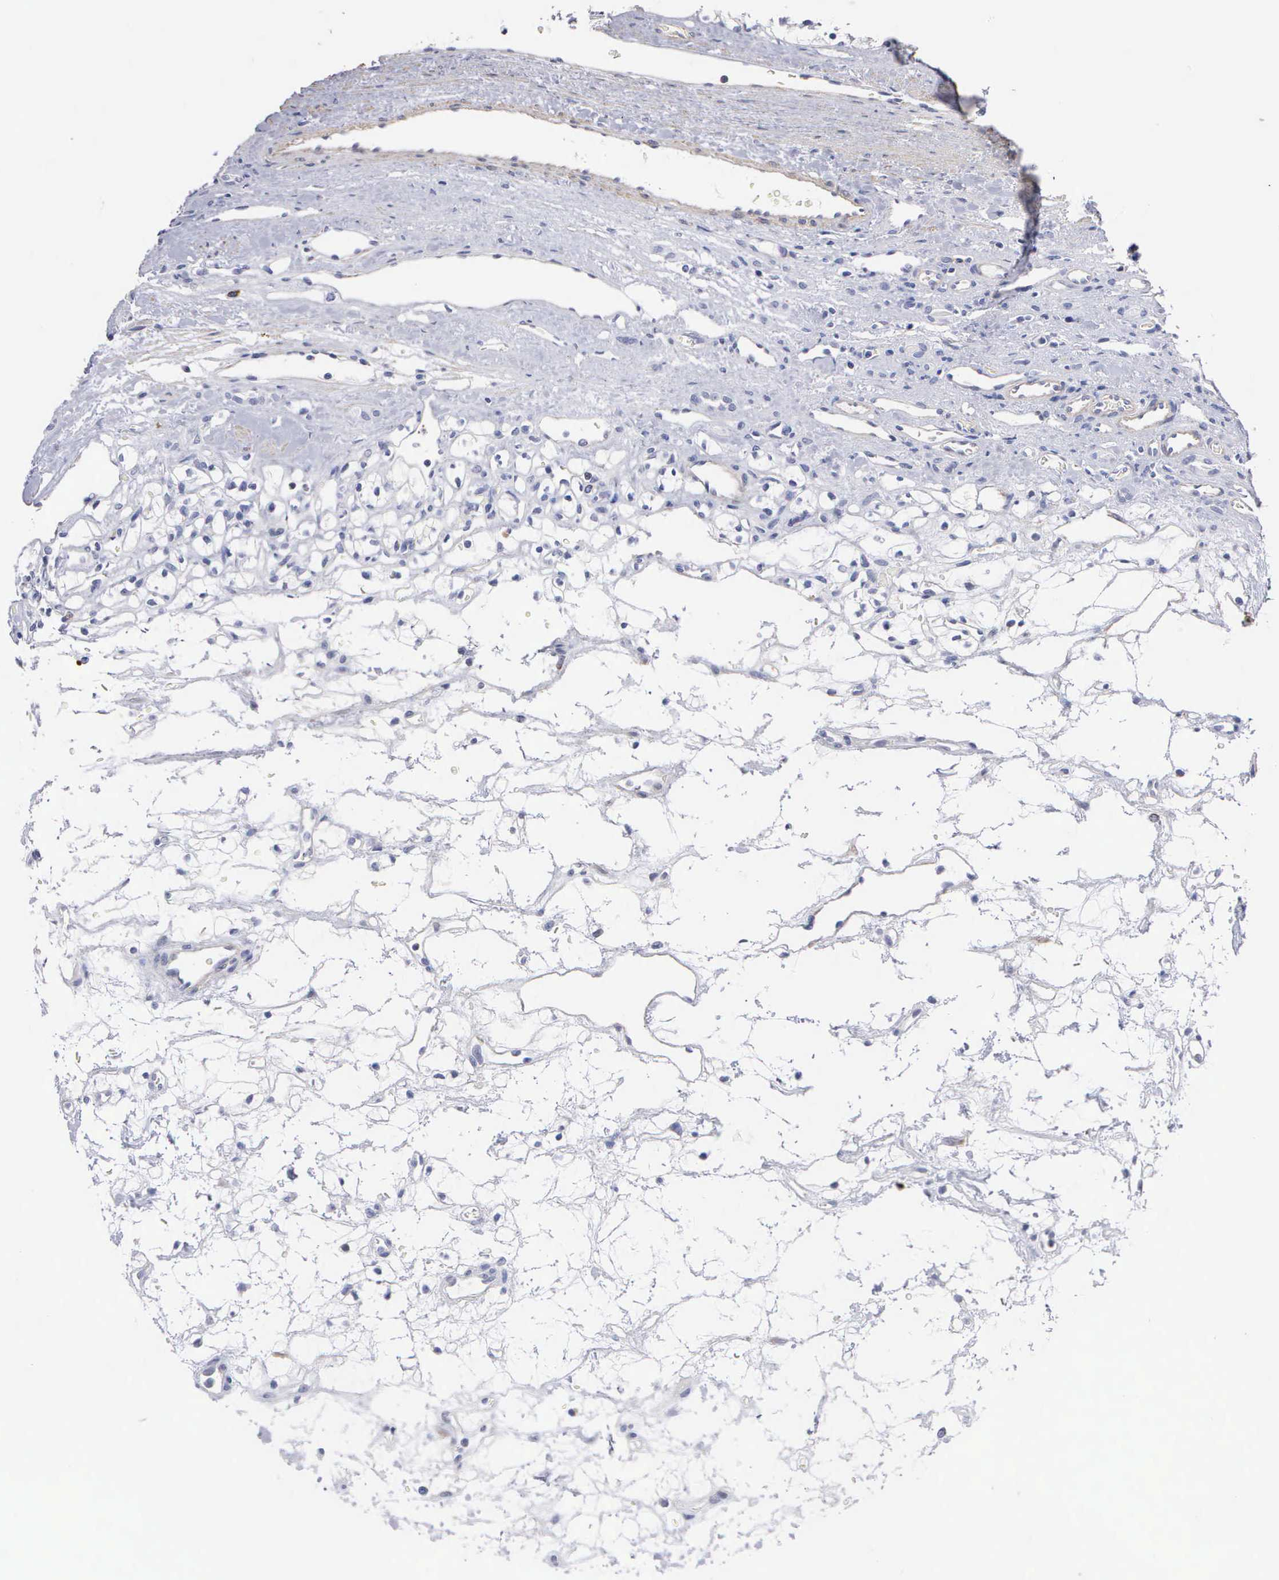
{"staining": {"intensity": "negative", "quantity": "none", "location": "none"}, "tissue": "renal cancer", "cell_type": "Tumor cells", "image_type": "cancer", "snomed": [{"axis": "morphology", "description": "Adenocarcinoma, NOS"}, {"axis": "topography", "description": "Kidney"}], "caption": "Immunohistochemistry (IHC) of adenocarcinoma (renal) displays no staining in tumor cells.", "gene": "ELFN2", "patient": {"sex": "female", "age": 60}}